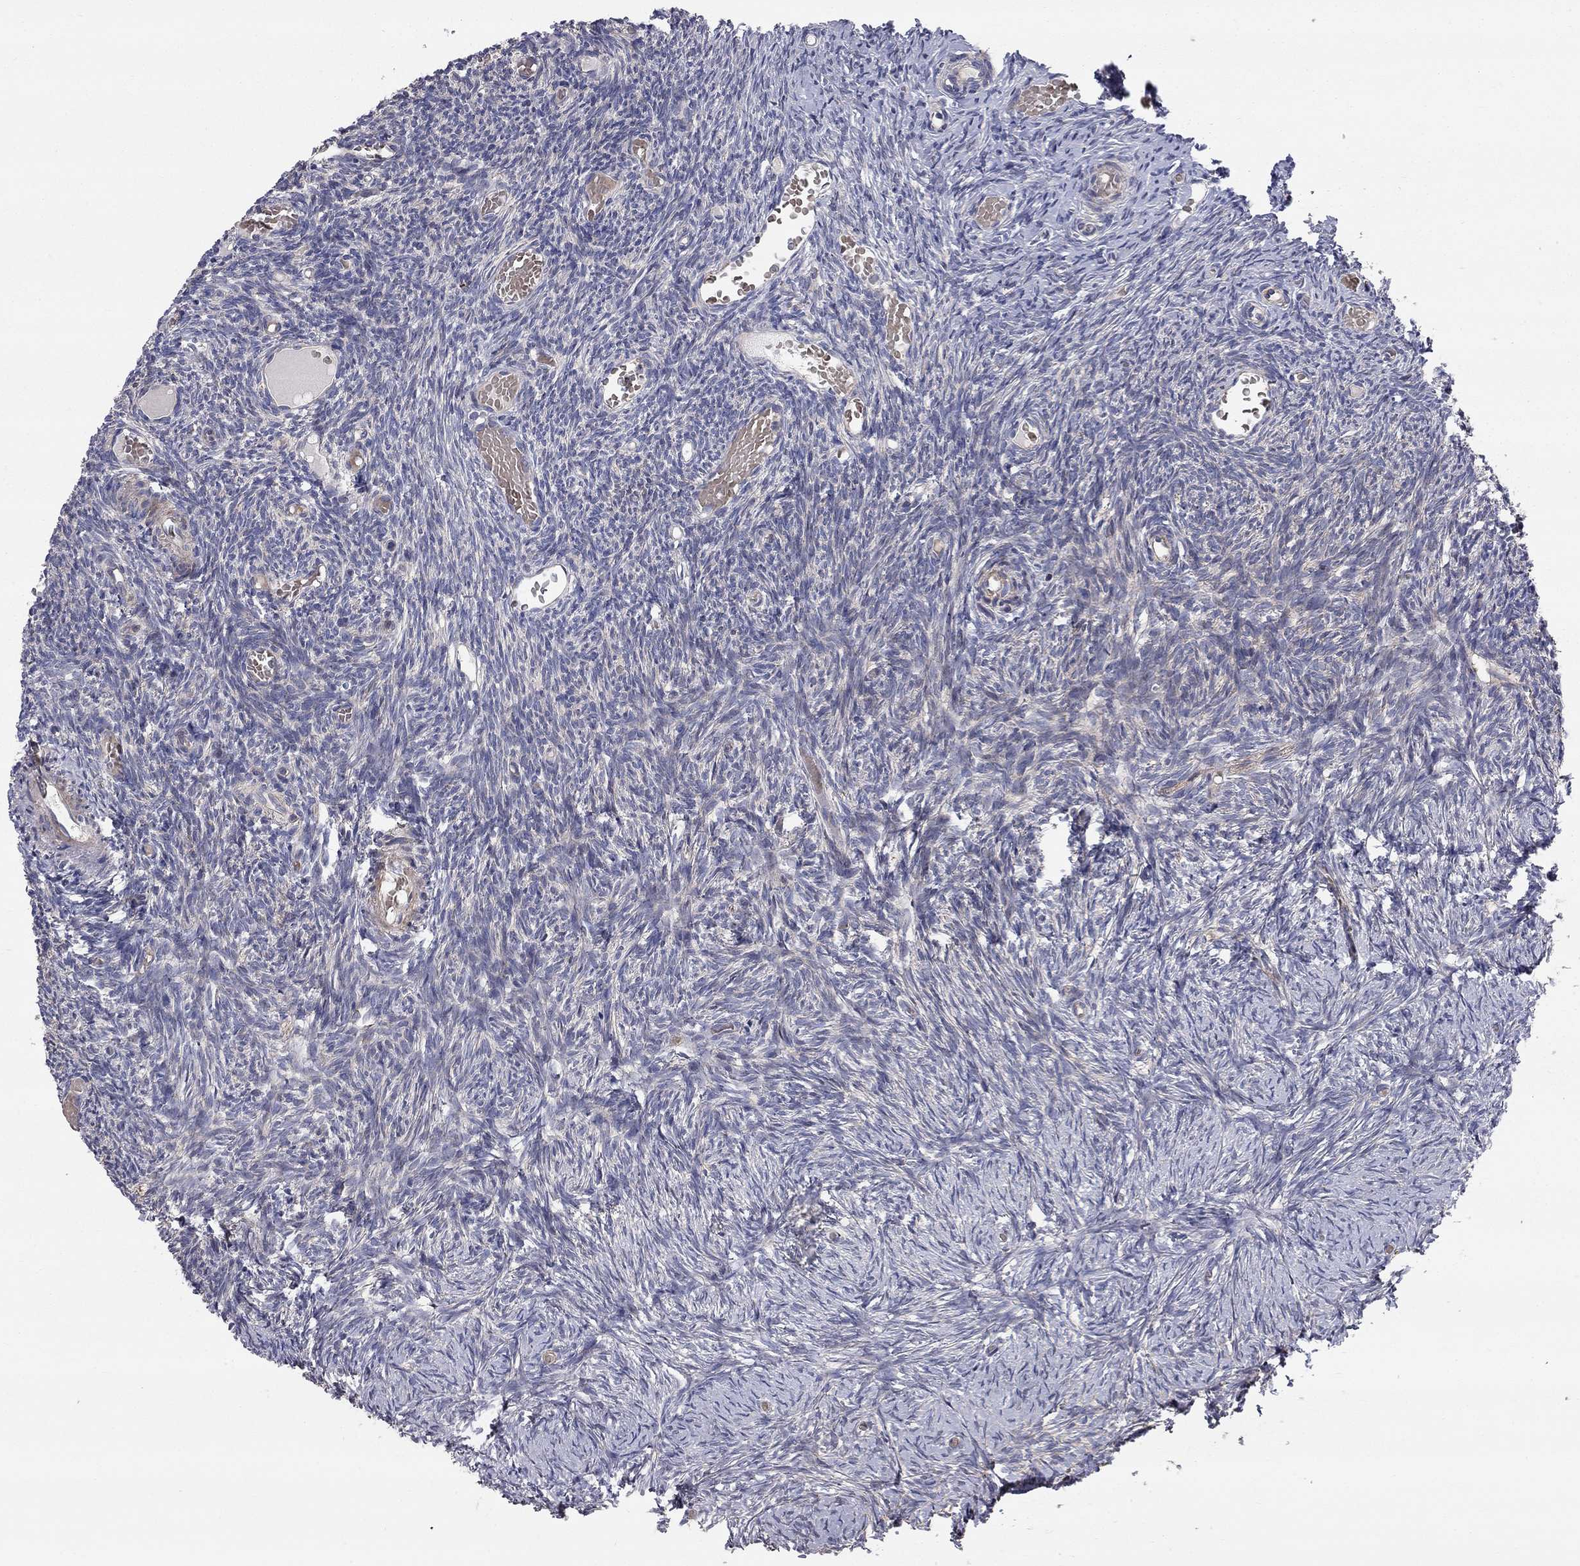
{"staining": {"intensity": "negative", "quantity": "none", "location": "none"}, "tissue": "ovary", "cell_type": "Ovarian stroma cells", "image_type": "normal", "snomed": [{"axis": "morphology", "description": "Normal tissue, NOS"}, {"axis": "topography", "description": "Ovary"}], "caption": "Immunohistochemistry (IHC) of unremarkable ovary shows no positivity in ovarian stroma cells.", "gene": "KANSL1L", "patient": {"sex": "female", "age": 39}}